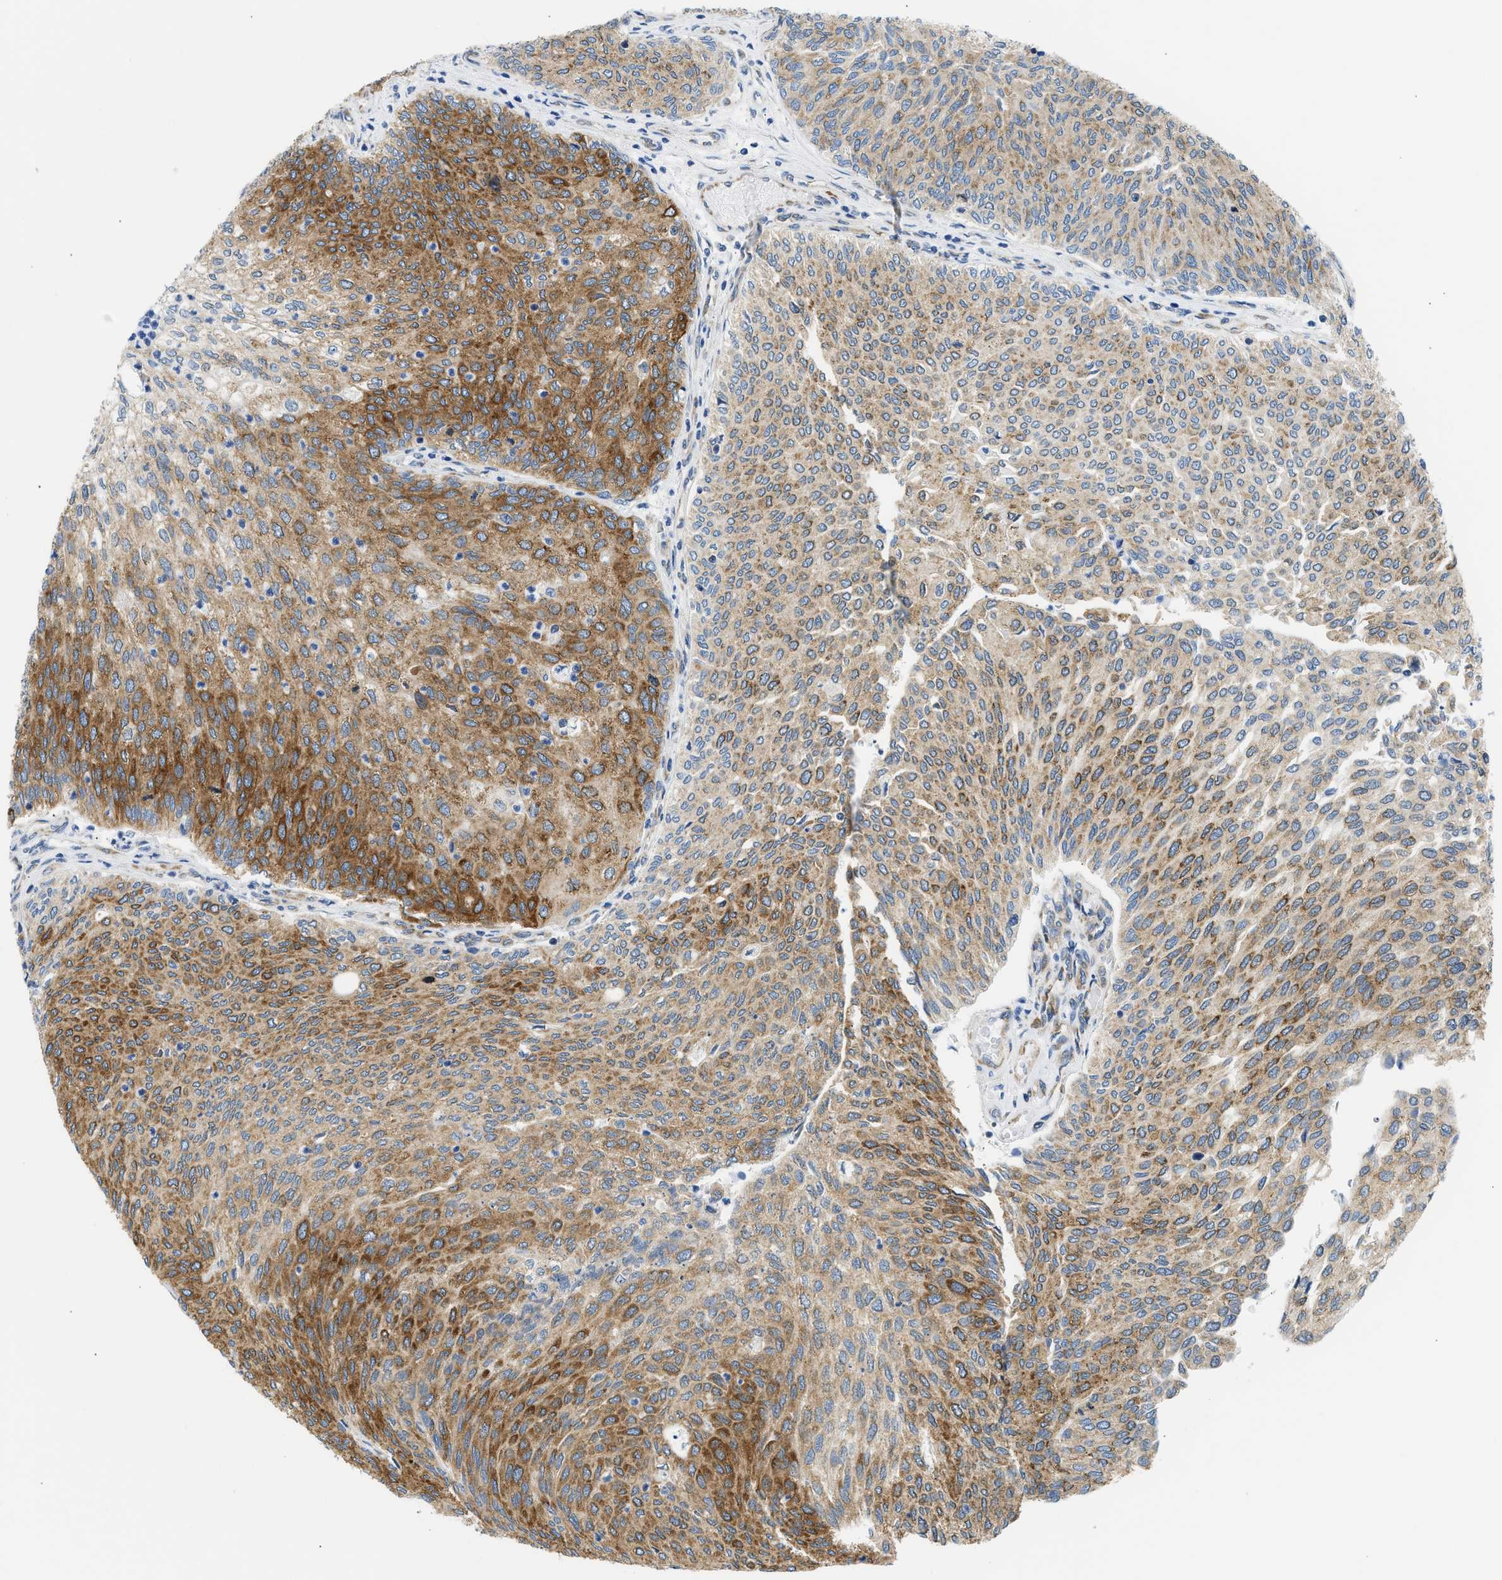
{"staining": {"intensity": "moderate", "quantity": ">75%", "location": "cytoplasmic/membranous"}, "tissue": "urothelial cancer", "cell_type": "Tumor cells", "image_type": "cancer", "snomed": [{"axis": "morphology", "description": "Urothelial carcinoma, Low grade"}, {"axis": "topography", "description": "Urinary bladder"}], "caption": "Immunohistochemistry (DAB (3,3'-diaminobenzidine)) staining of urothelial carcinoma (low-grade) reveals moderate cytoplasmic/membranous protein expression in approximately >75% of tumor cells.", "gene": "CAMKK2", "patient": {"sex": "female", "age": 79}}